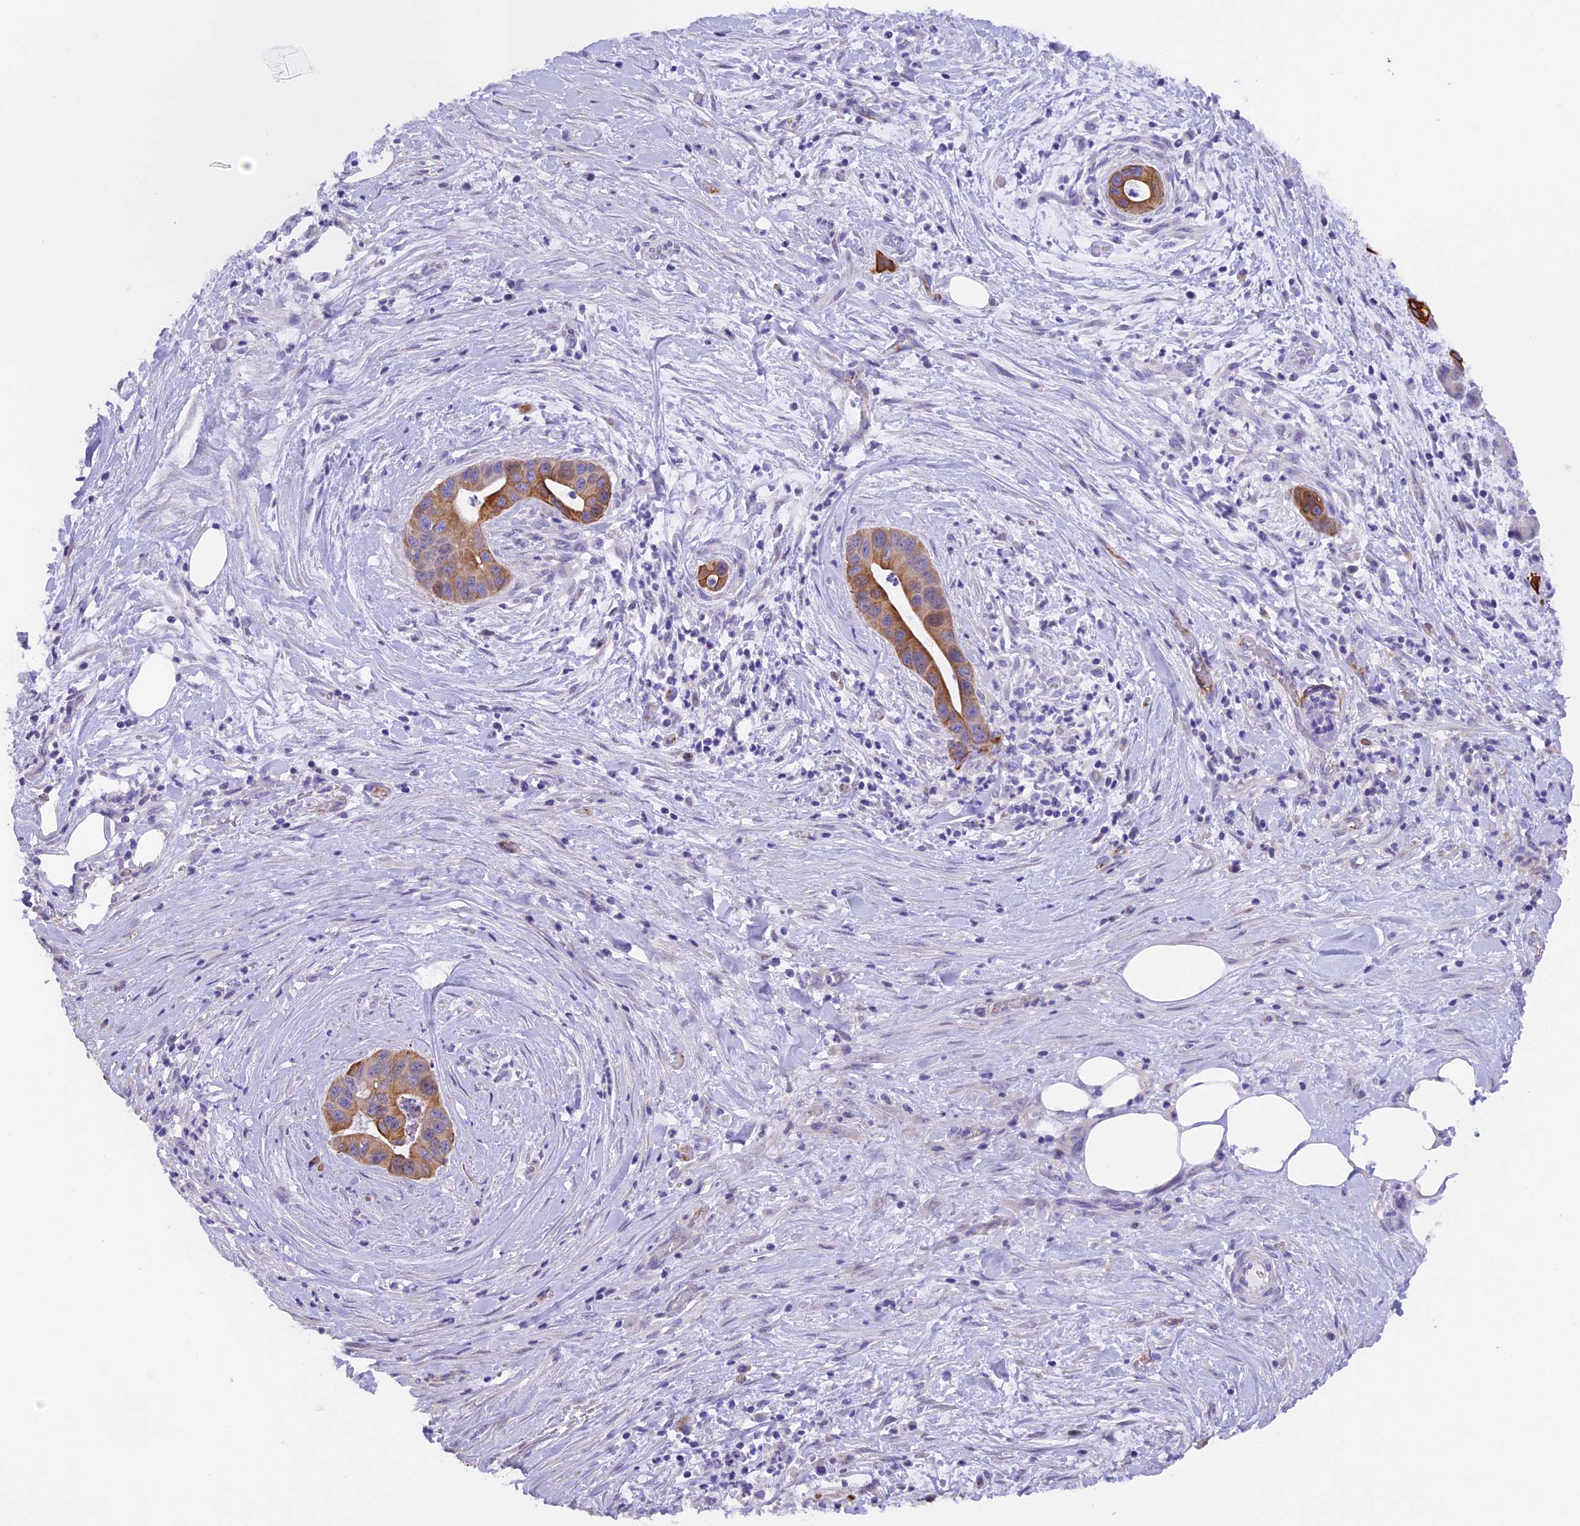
{"staining": {"intensity": "moderate", "quantity": ">75%", "location": "cytoplasmic/membranous"}, "tissue": "pancreatic cancer", "cell_type": "Tumor cells", "image_type": "cancer", "snomed": [{"axis": "morphology", "description": "Adenocarcinoma, NOS"}, {"axis": "topography", "description": "Pancreas"}], "caption": "The photomicrograph reveals a brown stain indicating the presence of a protein in the cytoplasmic/membranous of tumor cells in pancreatic cancer (adenocarcinoma). (brown staining indicates protein expression, while blue staining denotes nuclei).", "gene": "PKIA", "patient": {"sex": "male", "age": 73}}